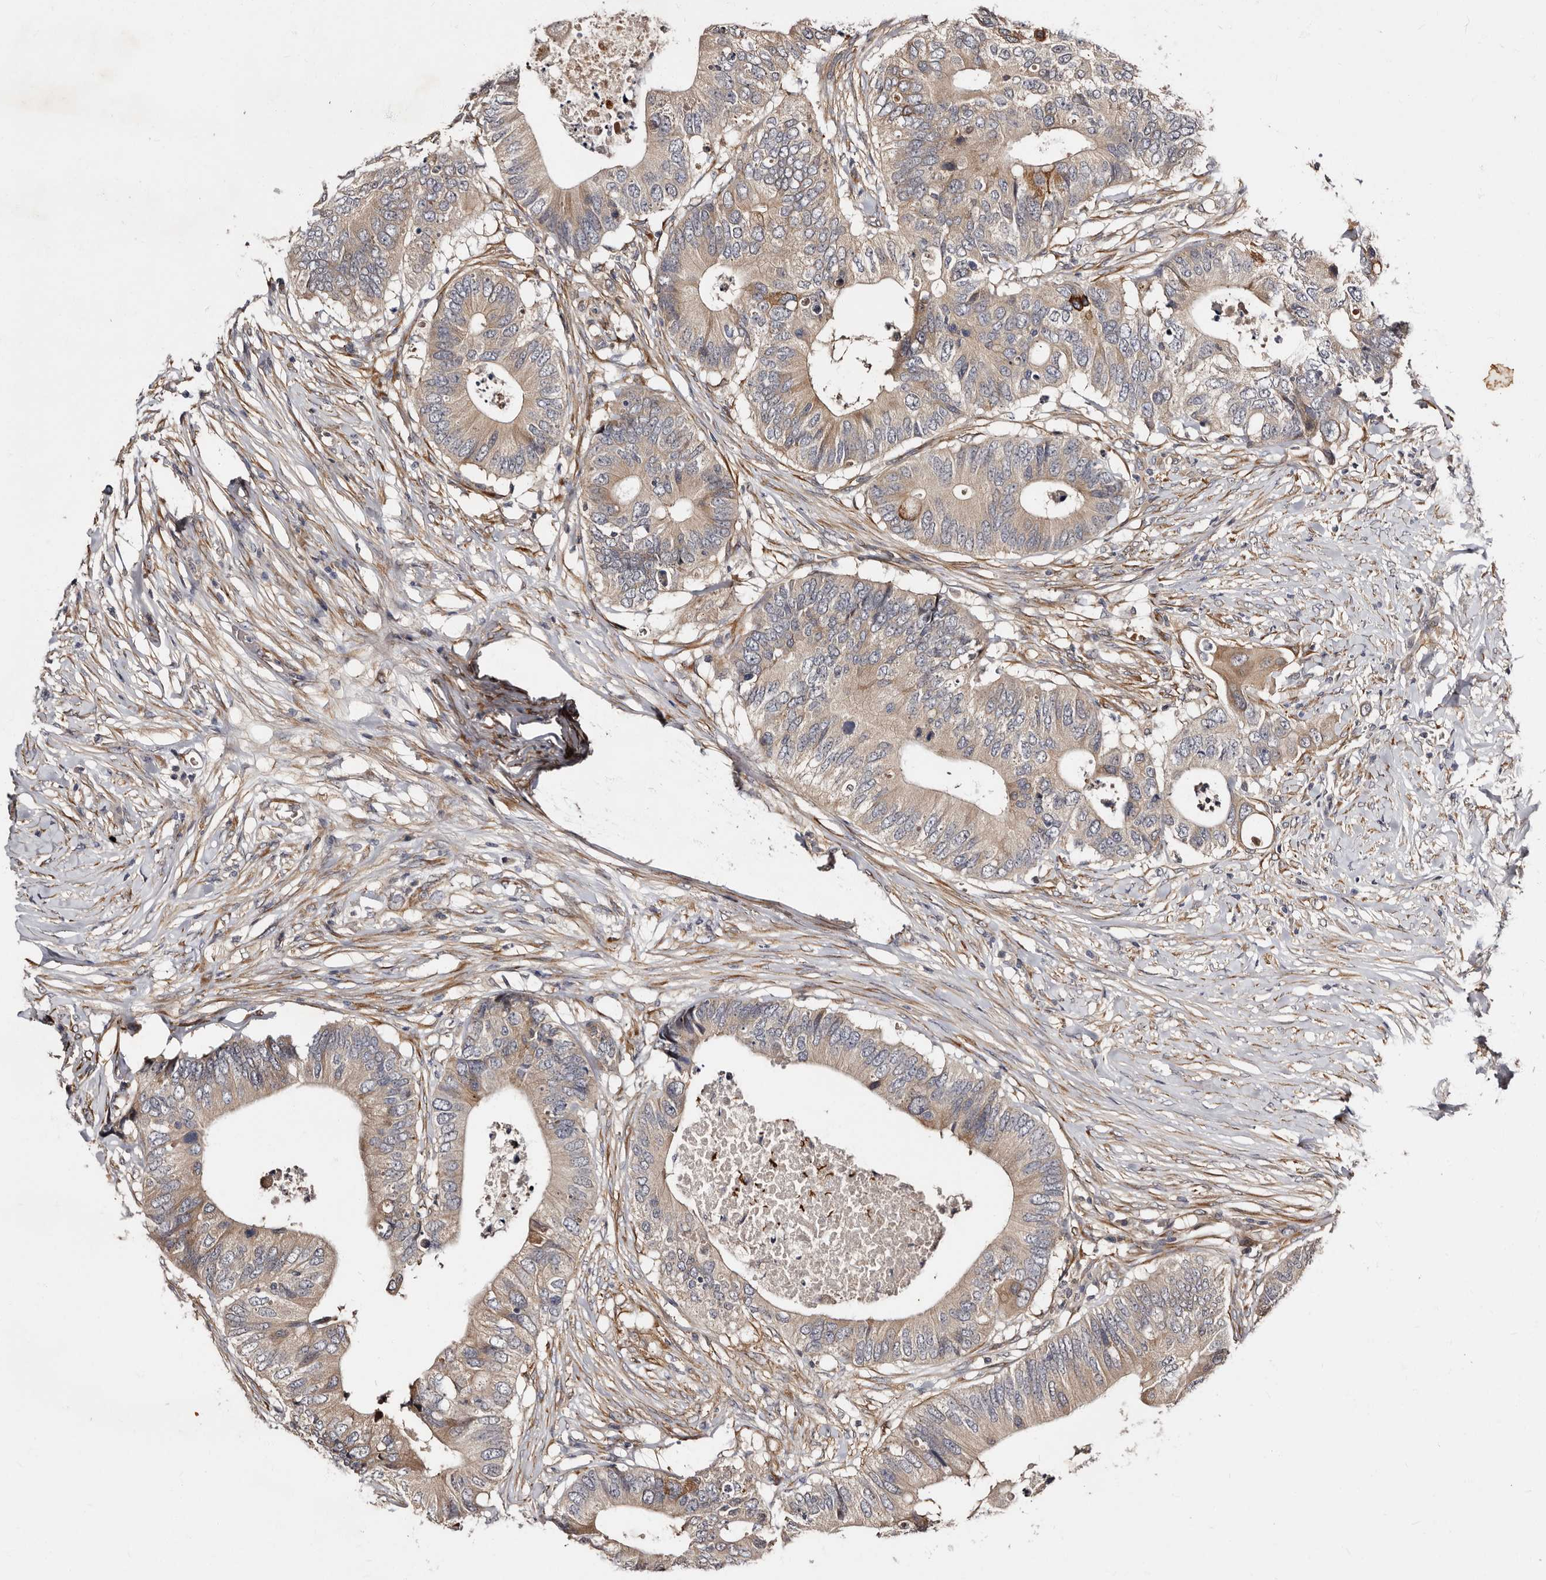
{"staining": {"intensity": "moderate", "quantity": ">75%", "location": "cytoplasmic/membranous"}, "tissue": "colorectal cancer", "cell_type": "Tumor cells", "image_type": "cancer", "snomed": [{"axis": "morphology", "description": "Adenocarcinoma, NOS"}, {"axis": "topography", "description": "Colon"}], "caption": "DAB (3,3'-diaminobenzidine) immunohistochemical staining of human colorectal cancer exhibits moderate cytoplasmic/membranous protein expression in about >75% of tumor cells. The protein of interest is shown in brown color, while the nuclei are stained blue.", "gene": "TBC1D22B", "patient": {"sex": "male", "age": 71}}